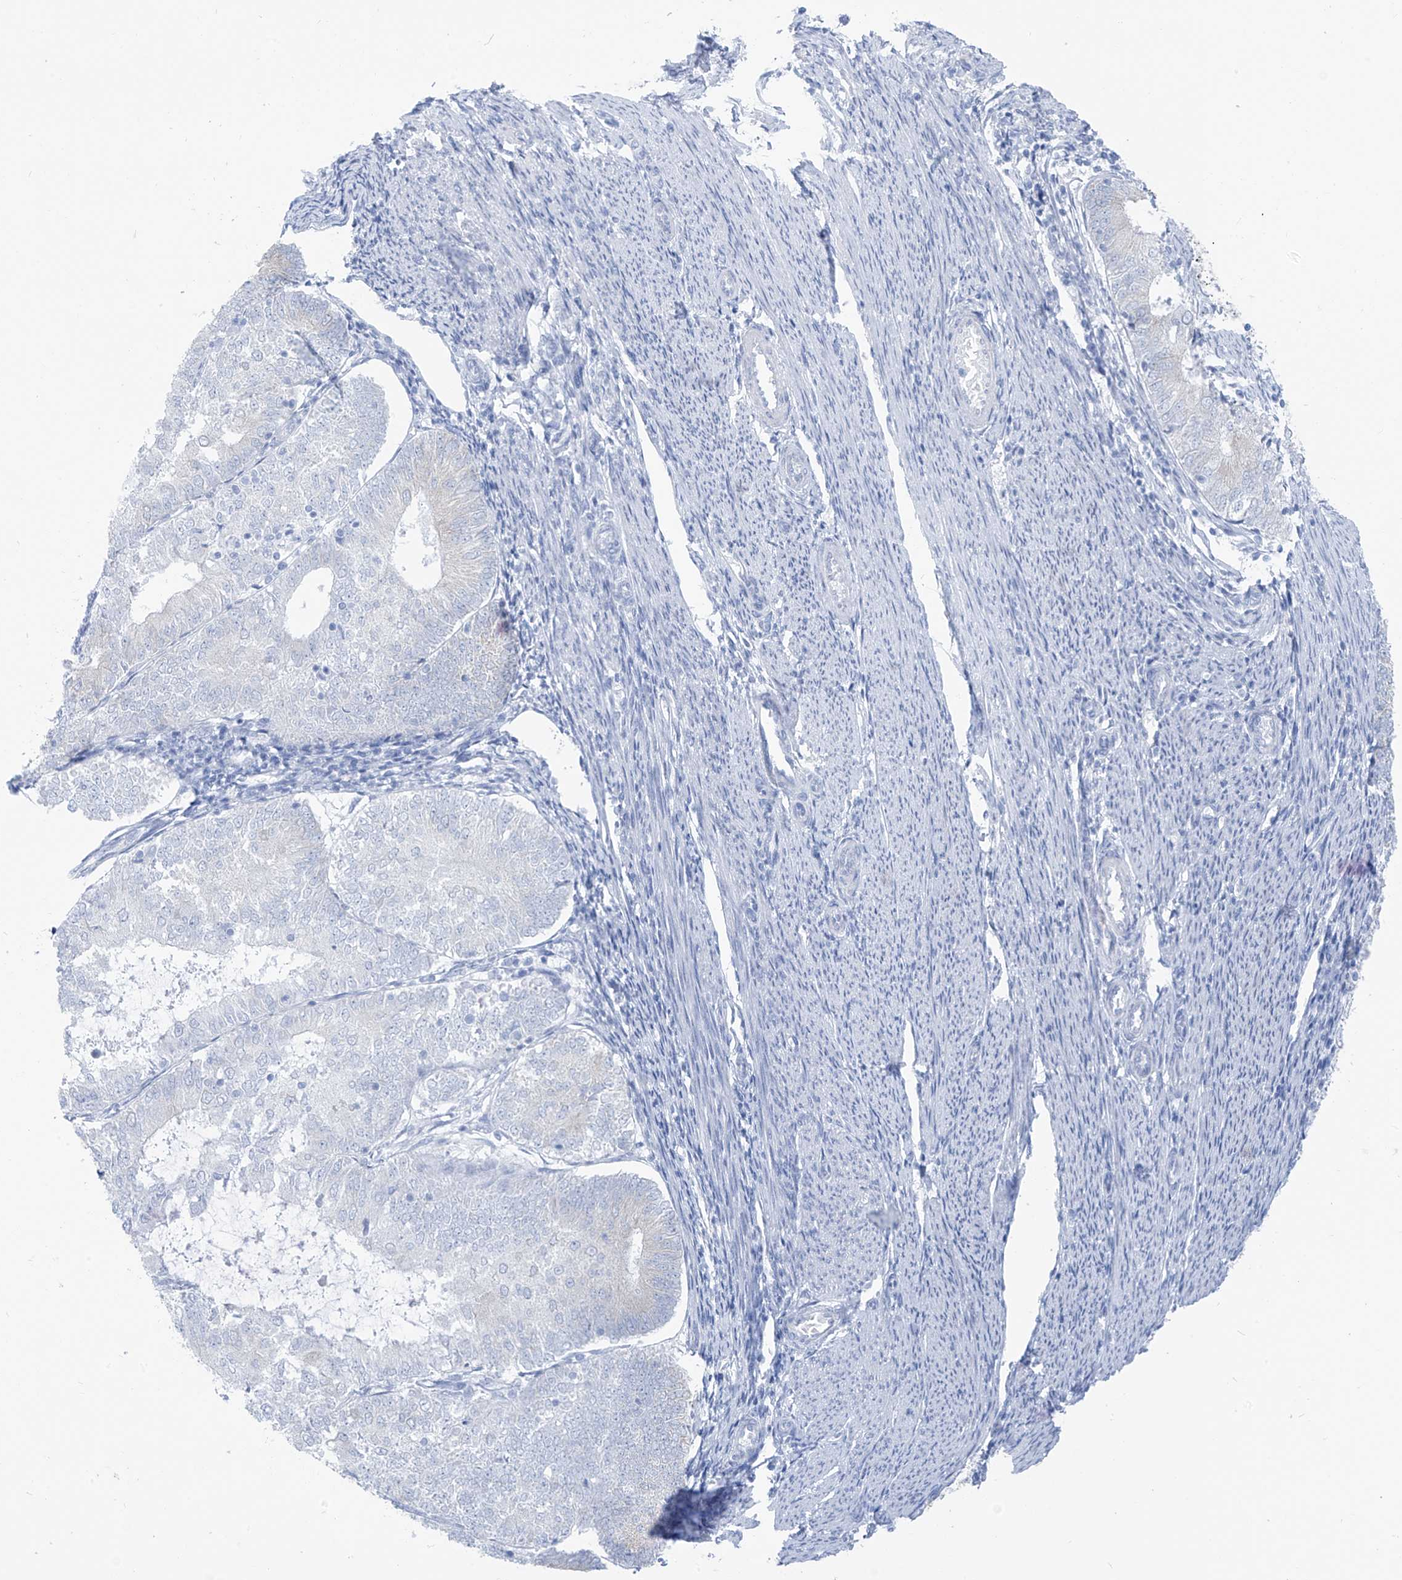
{"staining": {"intensity": "negative", "quantity": "none", "location": "none"}, "tissue": "endometrial cancer", "cell_type": "Tumor cells", "image_type": "cancer", "snomed": [{"axis": "morphology", "description": "Adenocarcinoma, NOS"}, {"axis": "topography", "description": "Endometrium"}], "caption": "Image shows no significant protein expression in tumor cells of endometrial adenocarcinoma.", "gene": "RCN2", "patient": {"sex": "female", "age": 57}}